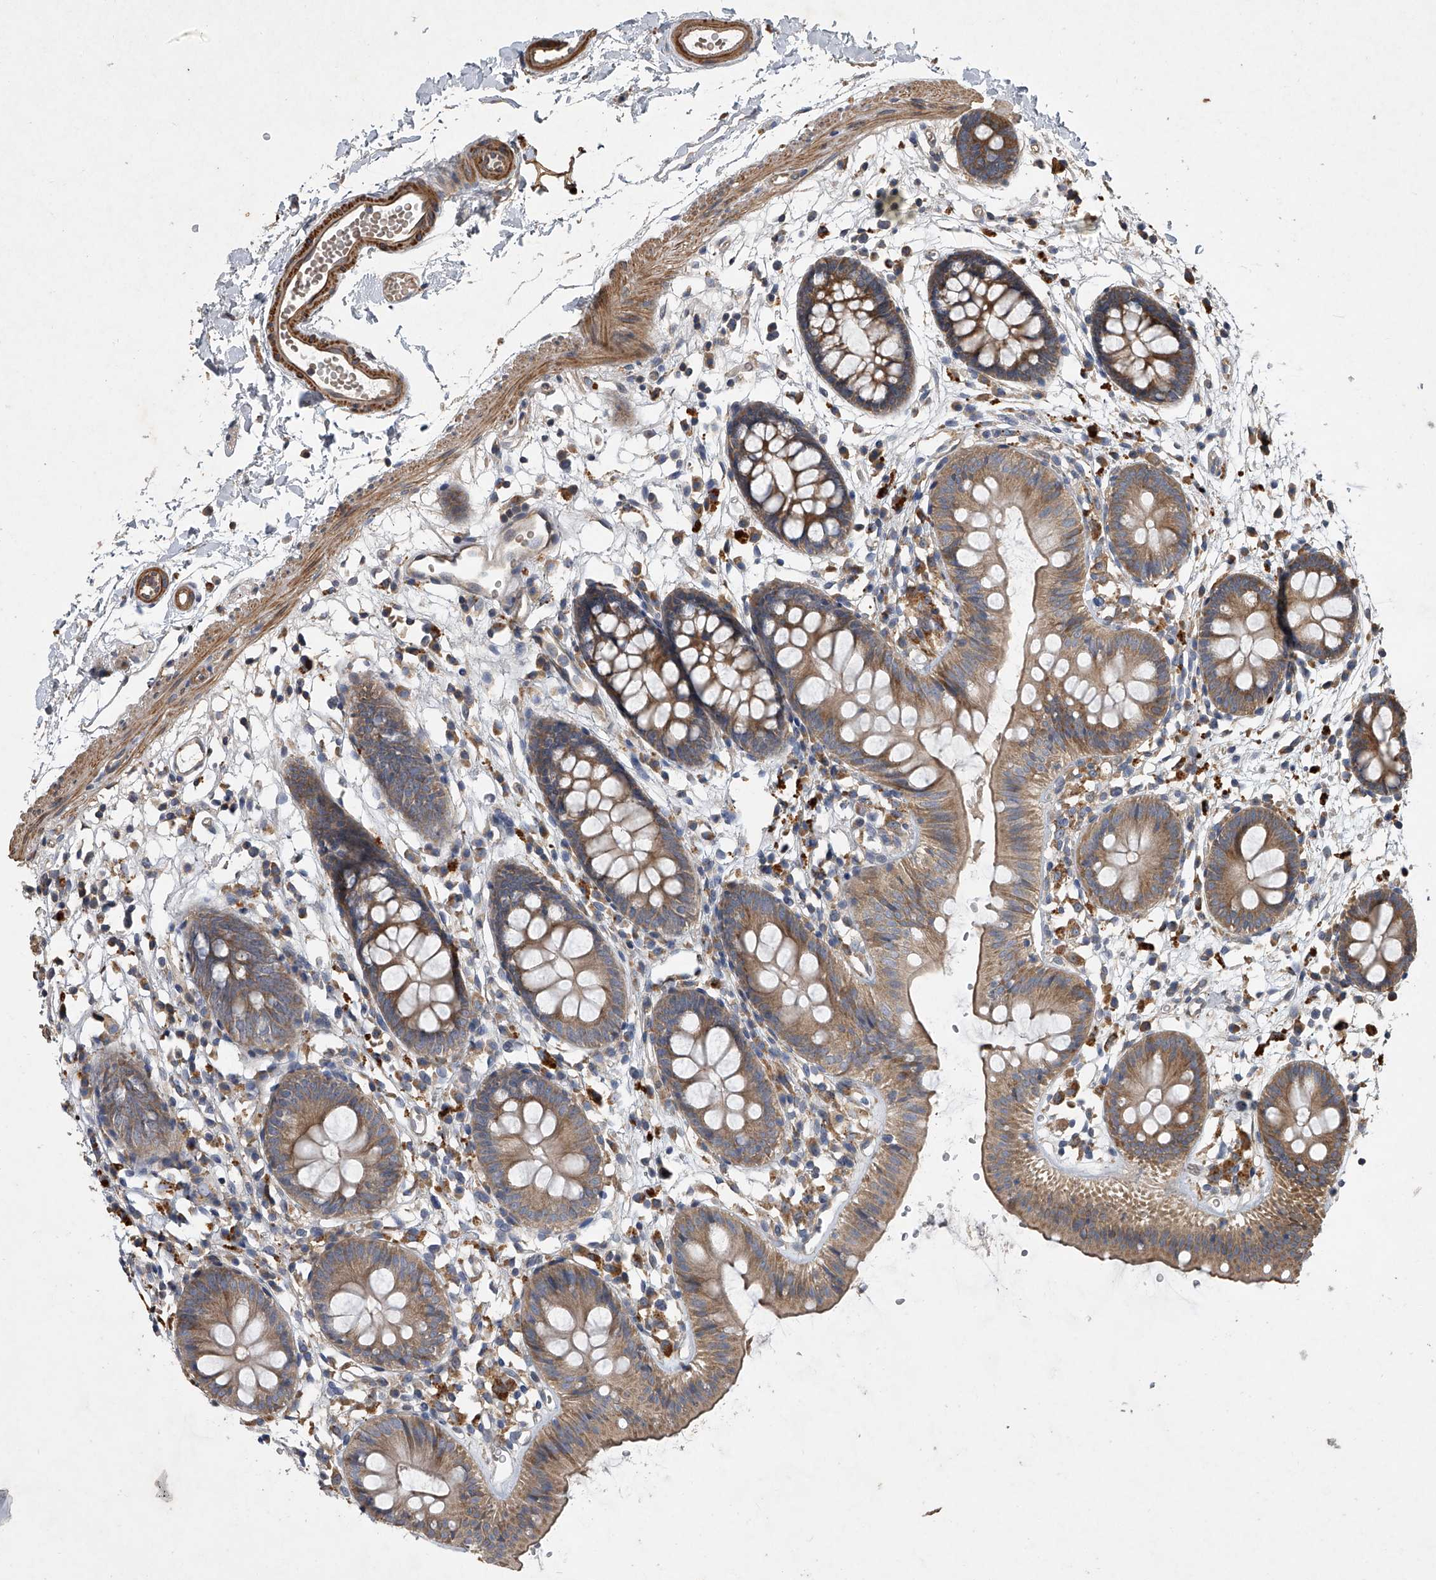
{"staining": {"intensity": "moderate", "quantity": ">75%", "location": "cytoplasmic/membranous"}, "tissue": "colon", "cell_type": "Endothelial cells", "image_type": "normal", "snomed": [{"axis": "morphology", "description": "Normal tissue, NOS"}, {"axis": "topography", "description": "Colon"}], "caption": "High-magnification brightfield microscopy of normal colon stained with DAB (3,3'-diaminobenzidine) (brown) and counterstained with hematoxylin (blue). endothelial cells exhibit moderate cytoplasmic/membranous expression is identified in approximately>75% of cells. (DAB IHC, brown staining for protein, blue staining for nuclei).", "gene": "DOCK9", "patient": {"sex": "male", "age": 56}}